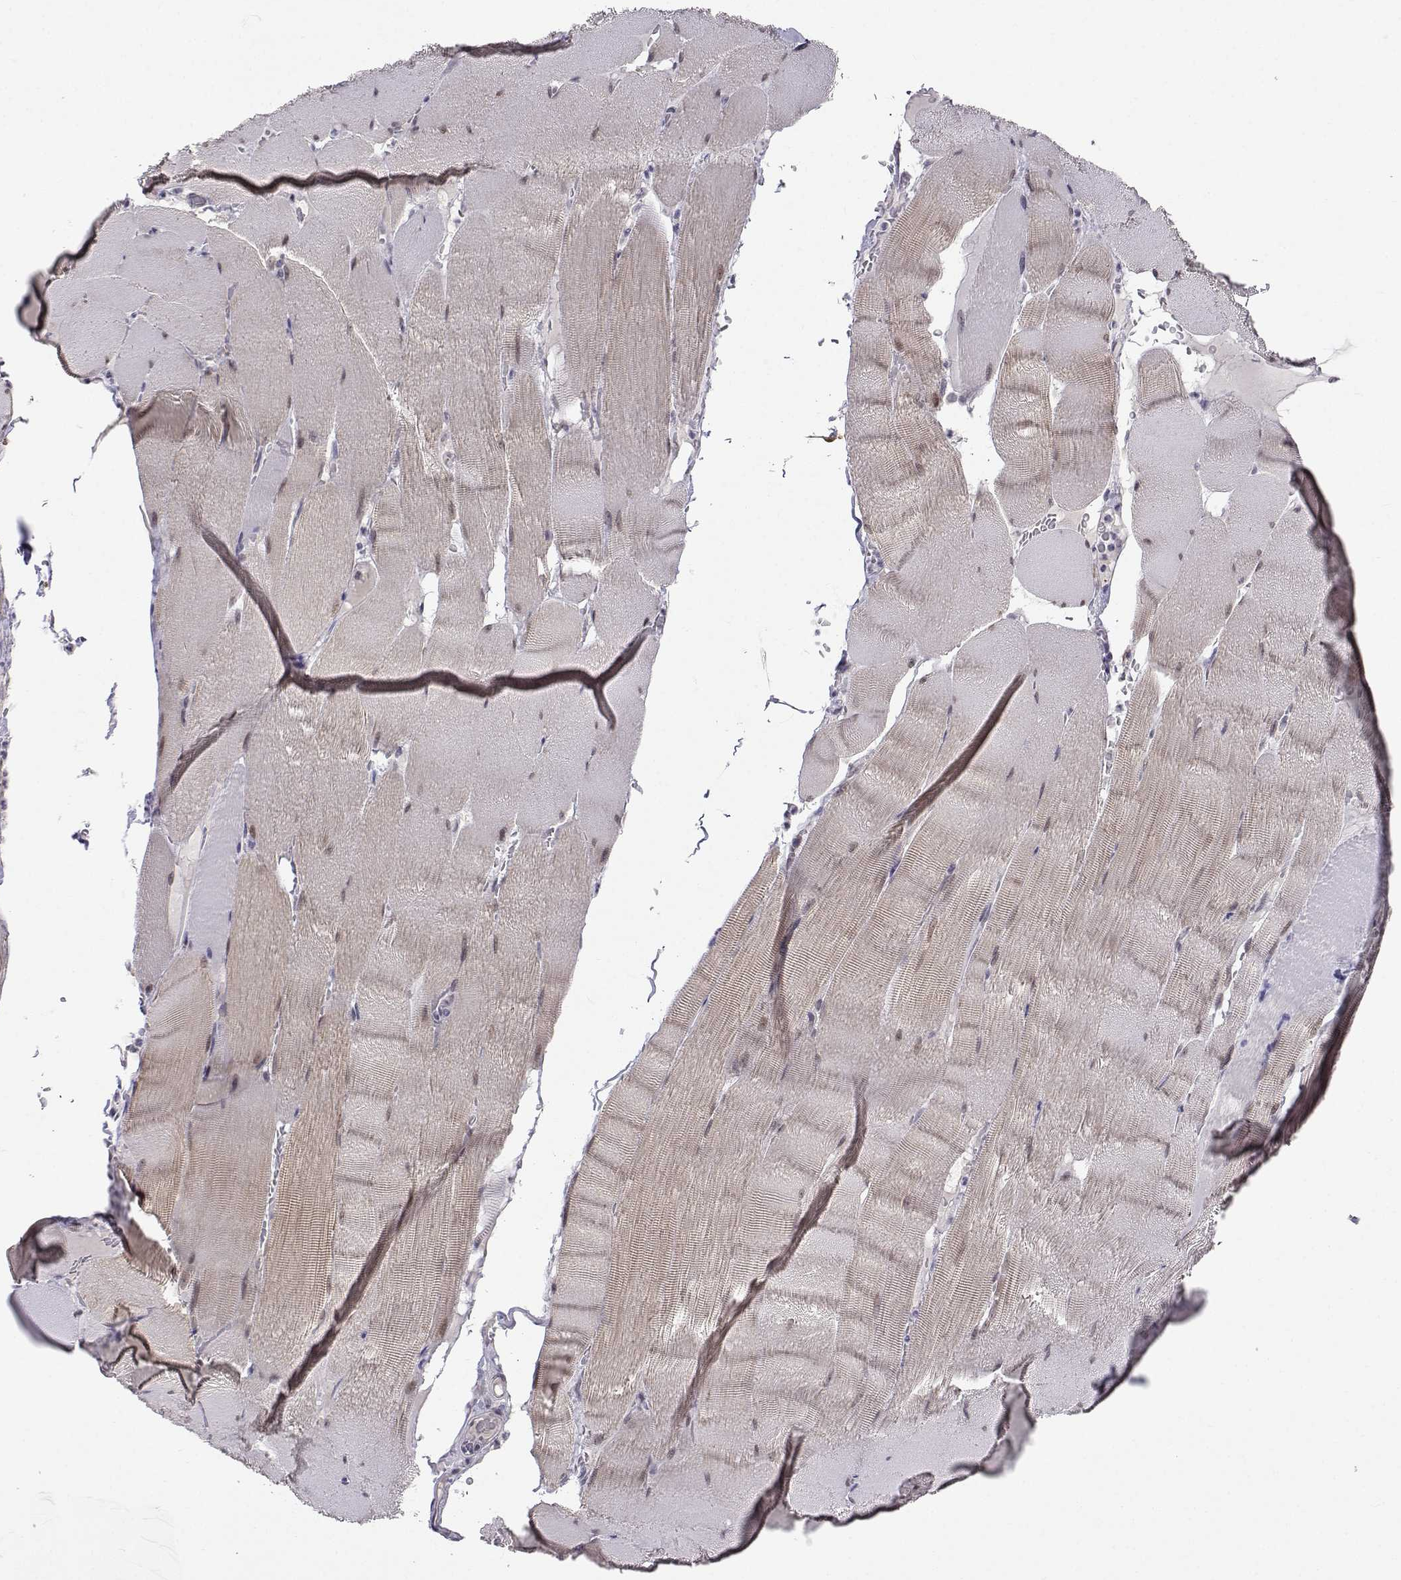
{"staining": {"intensity": "weak", "quantity": "25%-75%", "location": "cytoplasmic/membranous,nuclear"}, "tissue": "skeletal muscle", "cell_type": "Myocytes", "image_type": "normal", "snomed": [{"axis": "morphology", "description": "Normal tissue, NOS"}, {"axis": "topography", "description": "Skeletal muscle"}], "caption": "Normal skeletal muscle shows weak cytoplasmic/membranous,nuclear expression in about 25%-75% of myocytes, visualized by immunohistochemistry.", "gene": "SLC6A3", "patient": {"sex": "male", "age": 56}}